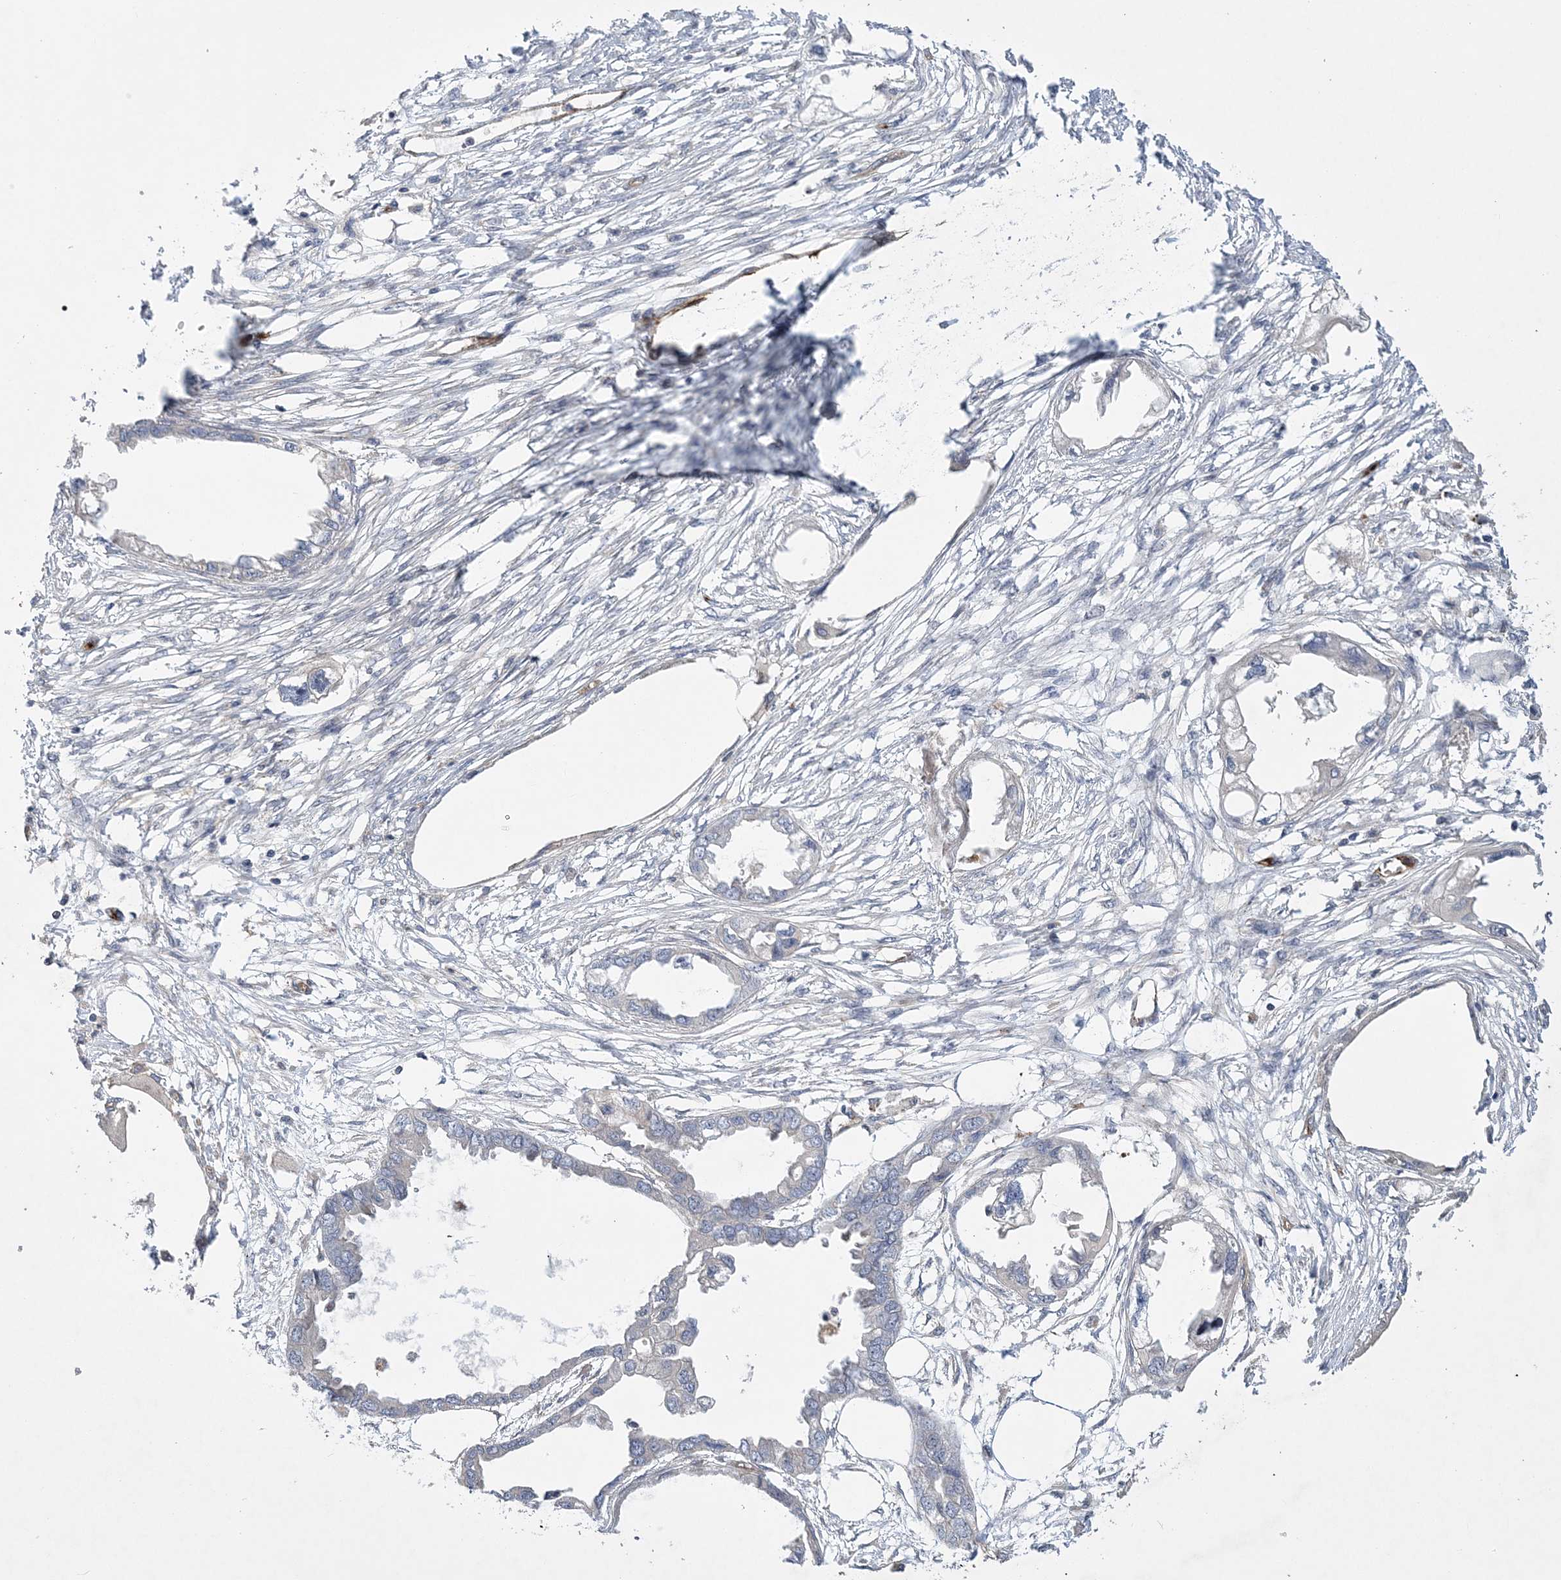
{"staining": {"intensity": "negative", "quantity": "none", "location": "none"}, "tissue": "endometrial cancer", "cell_type": "Tumor cells", "image_type": "cancer", "snomed": [{"axis": "morphology", "description": "Adenocarcinoma, NOS"}, {"axis": "morphology", "description": "Adenocarcinoma, metastatic, NOS"}, {"axis": "topography", "description": "Adipose tissue"}, {"axis": "topography", "description": "Endometrium"}], "caption": "High magnification brightfield microscopy of endometrial cancer stained with DAB (3,3'-diaminobenzidine) (brown) and counterstained with hematoxylin (blue): tumor cells show no significant expression. (DAB immunohistochemistry (IHC) visualized using brightfield microscopy, high magnification).", "gene": "CALN1", "patient": {"sex": "female", "age": 67}}